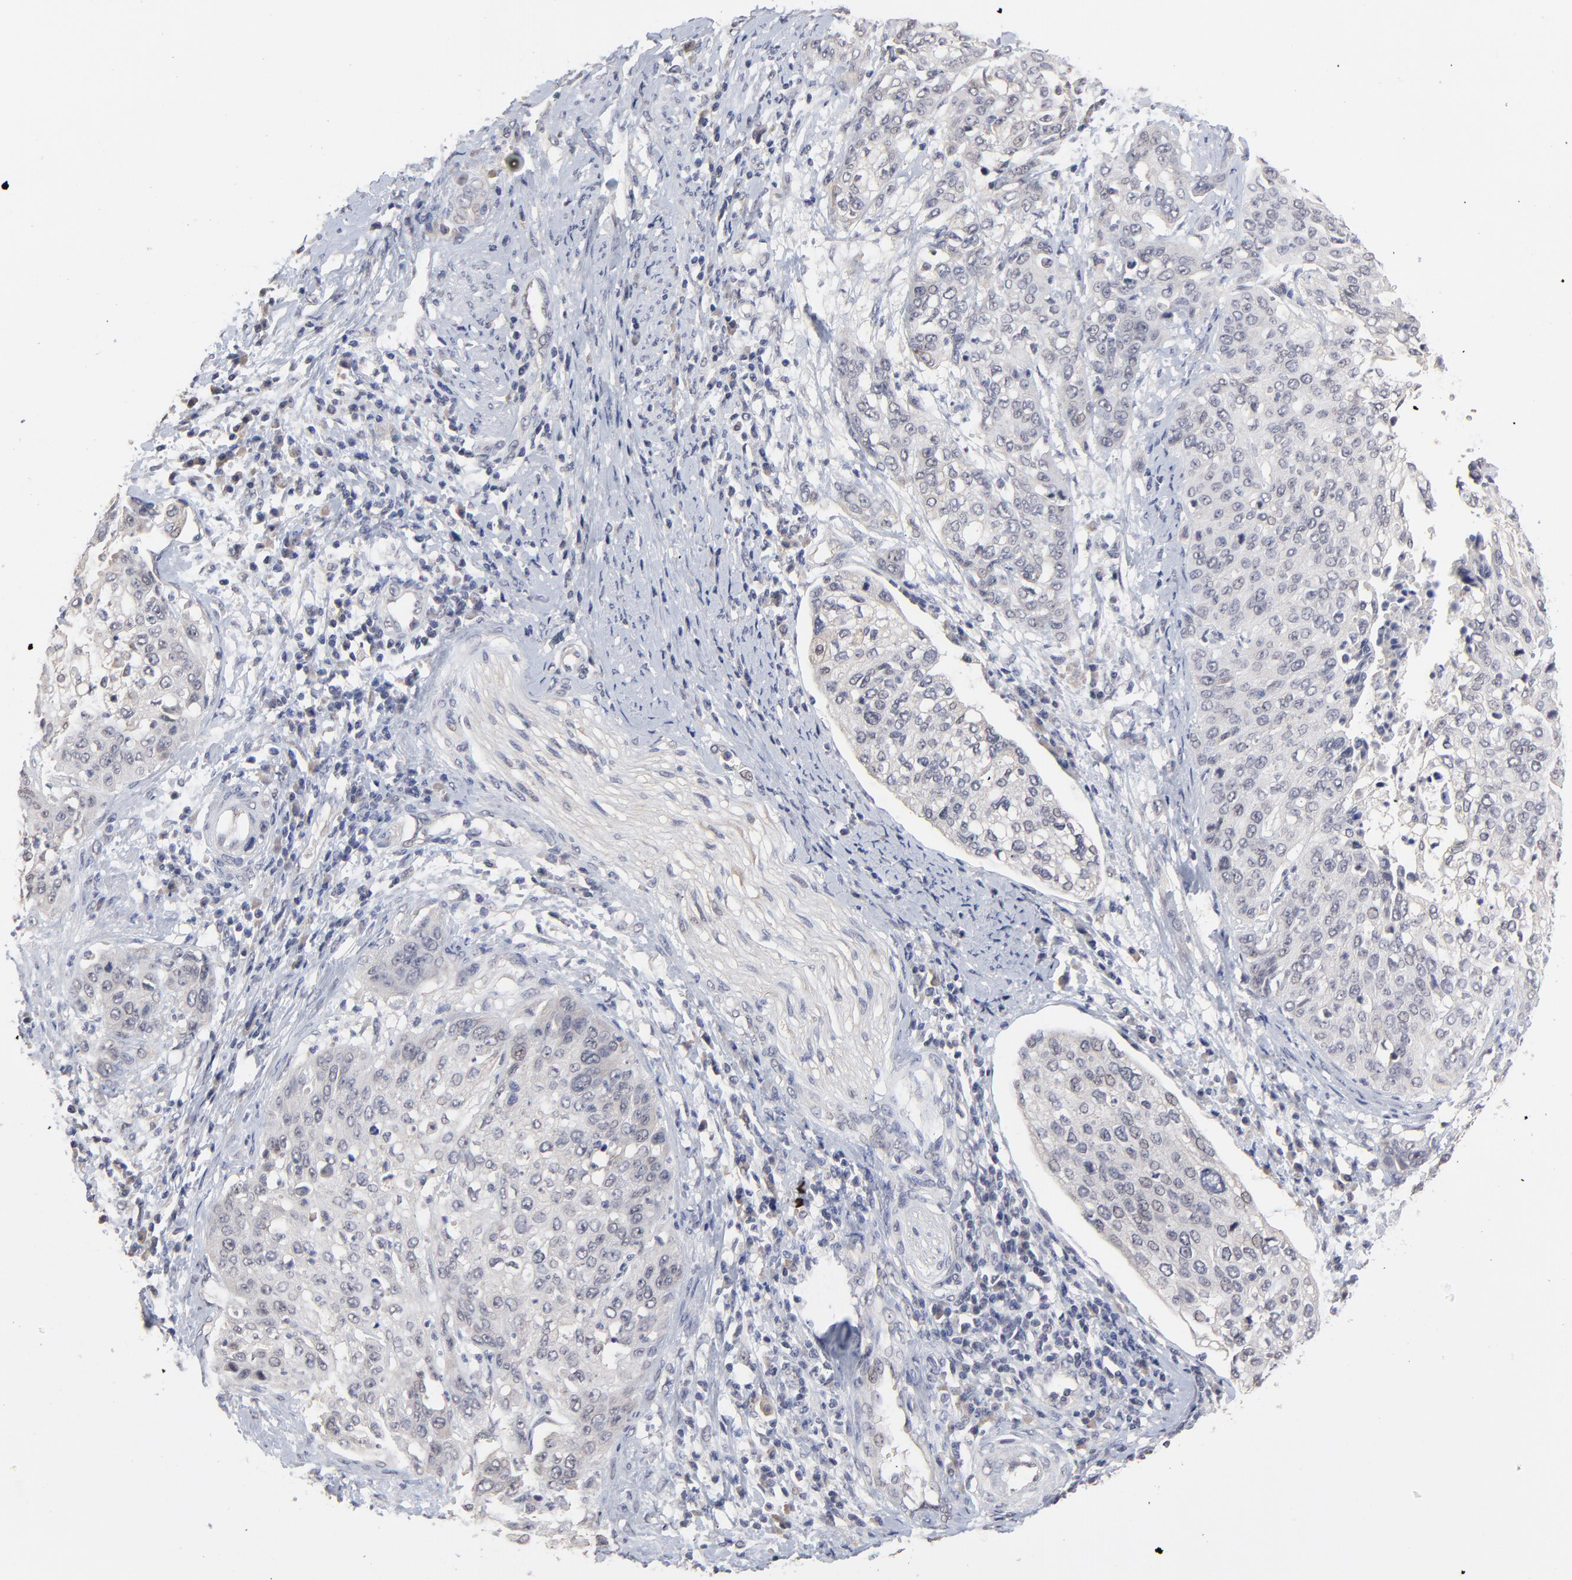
{"staining": {"intensity": "weak", "quantity": "<25%", "location": "cytoplasmic/membranous"}, "tissue": "cervical cancer", "cell_type": "Tumor cells", "image_type": "cancer", "snomed": [{"axis": "morphology", "description": "Squamous cell carcinoma, NOS"}, {"axis": "topography", "description": "Cervix"}], "caption": "IHC photomicrograph of neoplastic tissue: cervical cancer stained with DAB exhibits no significant protein expression in tumor cells.", "gene": "FAM199X", "patient": {"sex": "female", "age": 41}}